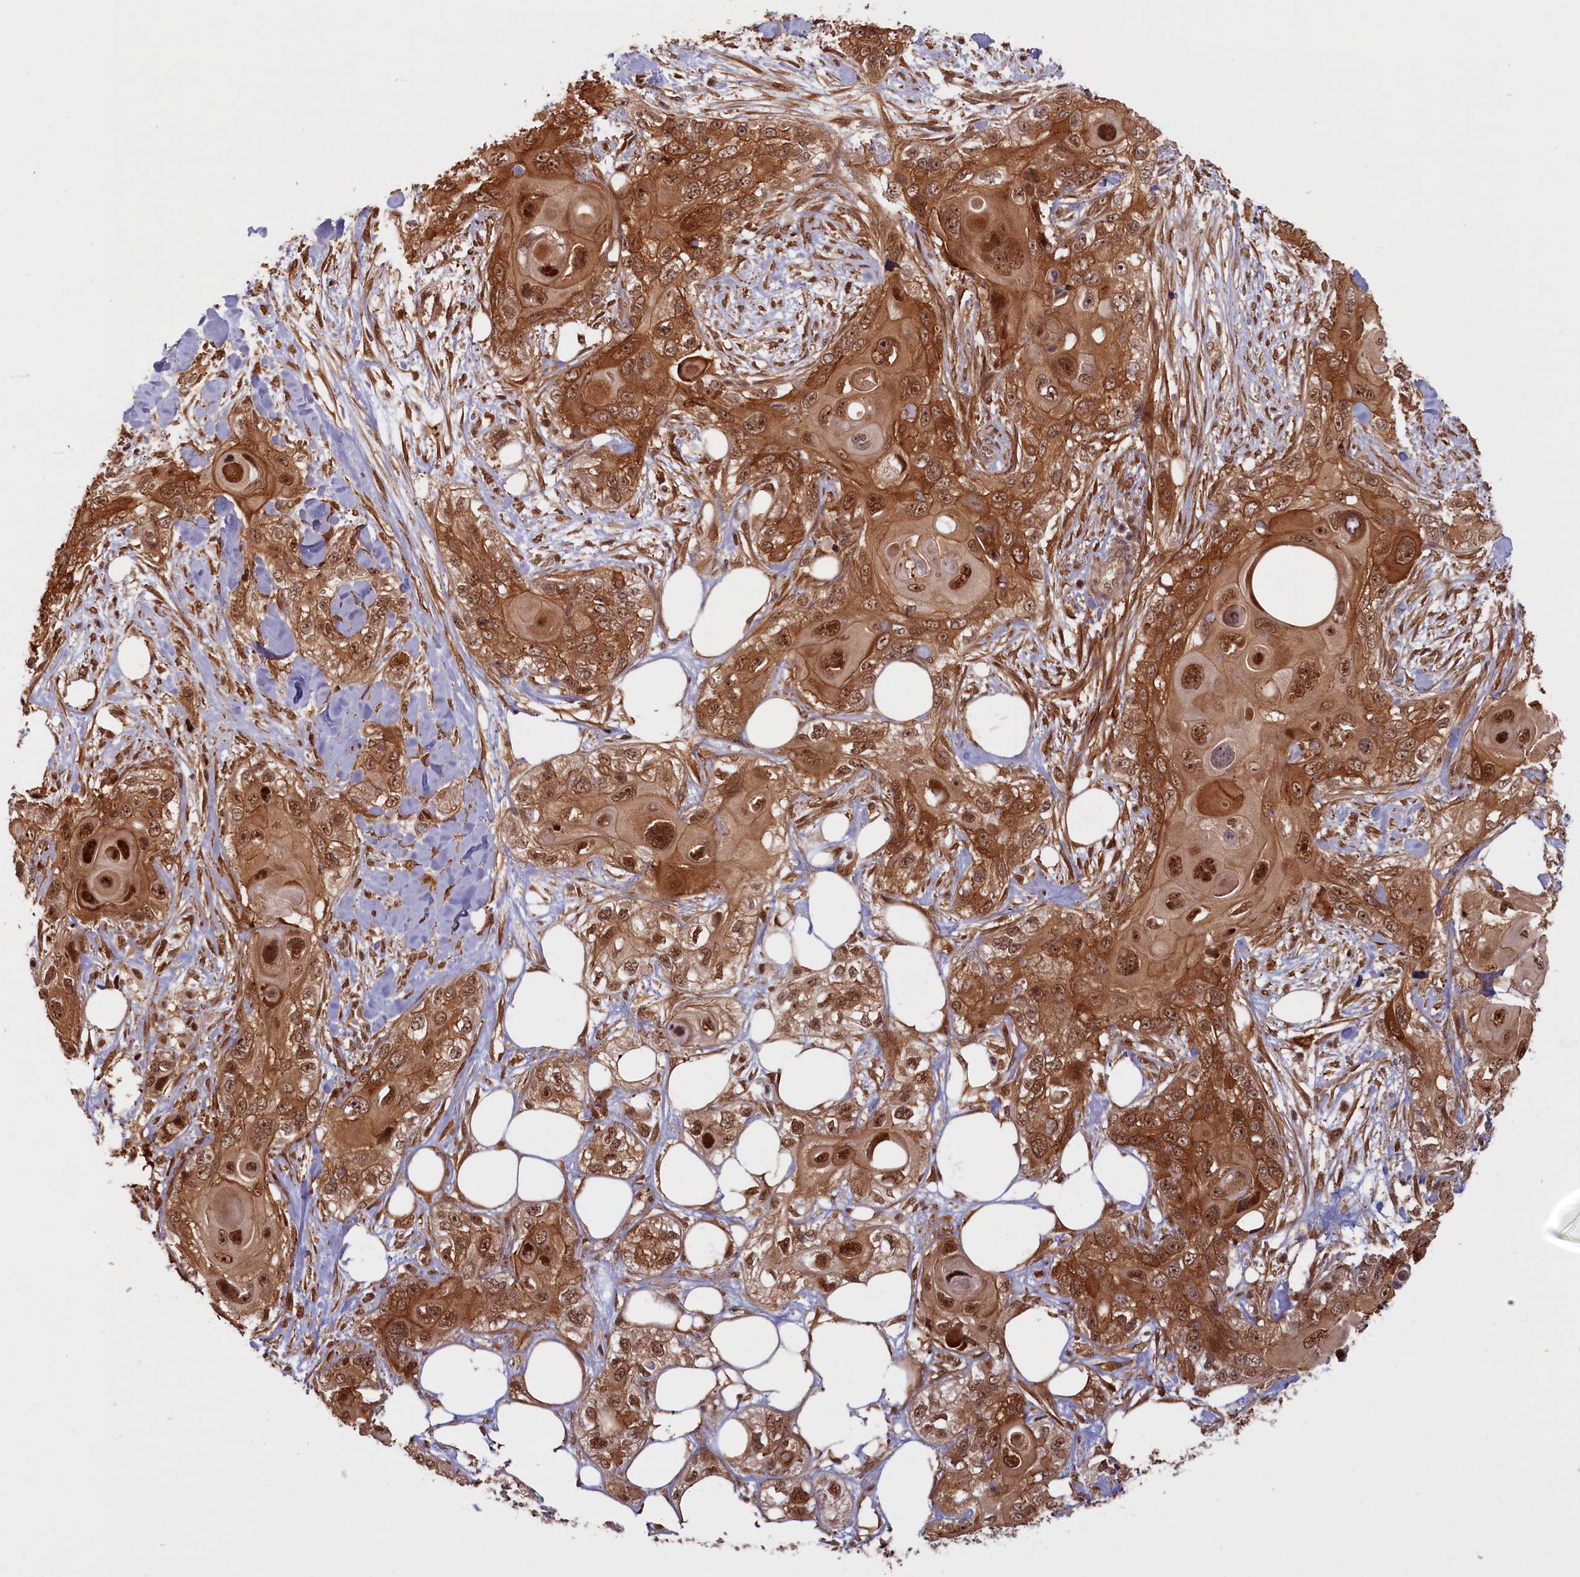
{"staining": {"intensity": "moderate", "quantity": ">75%", "location": "cytoplasmic/membranous,nuclear"}, "tissue": "skin cancer", "cell_type": "Tumor cells", "image_type": "cancer", "snomed": [{"axis": "morphology", "description": "Normal tissue, NOS"}, {"axis": "morphology", "description": "Squamous cell carcinoma, NOS"}, {"axis": "topography", "description": "Skin"}], "caption": "Tumor cells display moderate cytoplasmic/membranous and nuclear positivity in about >75% of cells in skin squamous cell carcinoma.", "gene": "HIF3A", "patient": {"sex": "male", "age": 72}}